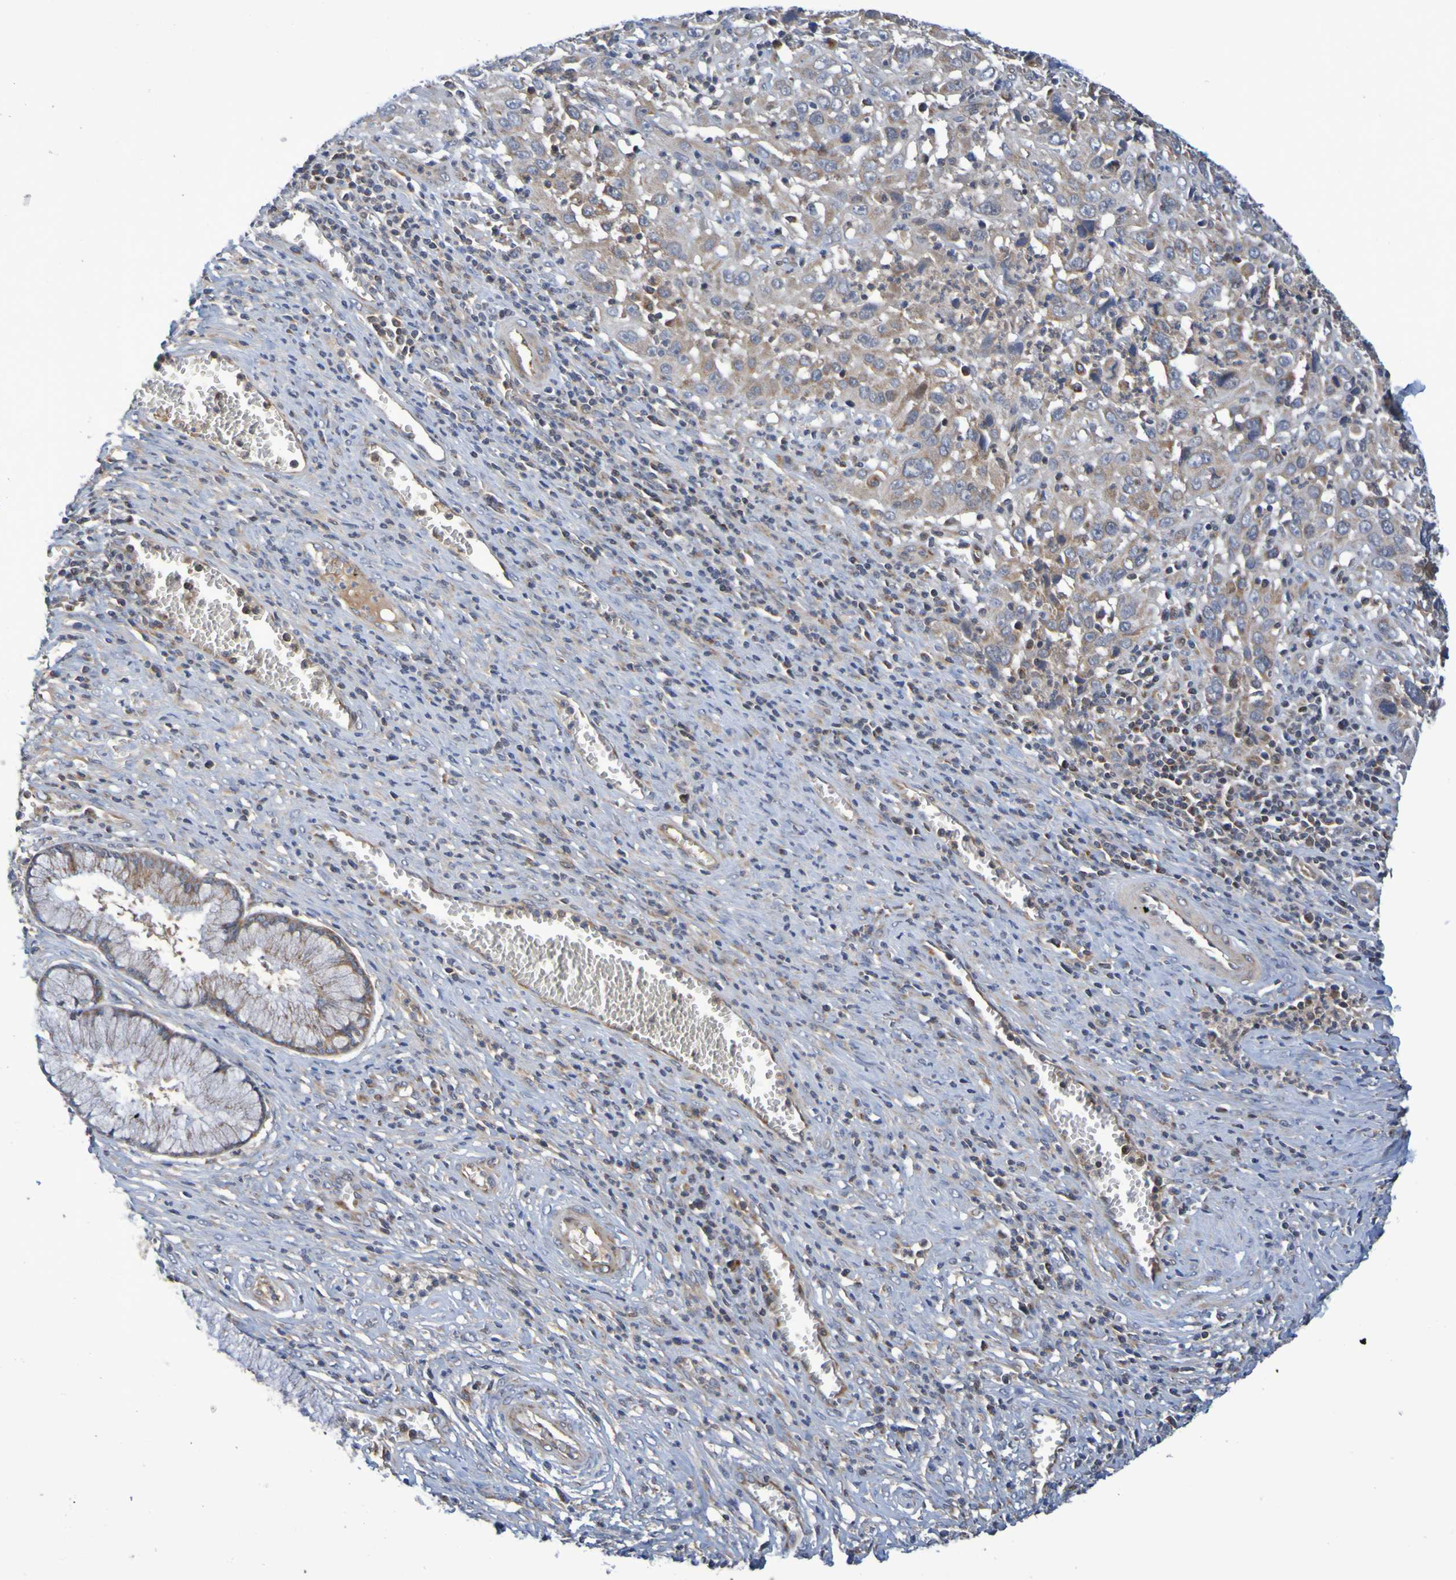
{"staining": {"intensity": "moderate", "quantity": ">75%", "location": "cytoplasmic/membranous"}, "tissue": "cervical cancer", "cell_type": "Tumor cells", "image_type": "cancer", "snomed": [{"axis": "morphology", "description": "Squamous cell carcinoma, NOS"}, {"axis": "topography", "description": "Cervix"}], "caption": "Immunohistochemistry photomicrograph of neoplastic tissue: cervical cancer stained using immunohistochemistry exhibits medium levels of moderate protein expression localized specifically in the cytoplasmic/membranous of tumor cells, appearing as a cytoplasmic/membranous brown color.", "gene": "CCDC51", "patient": {"sex": "female", "age": 32}}